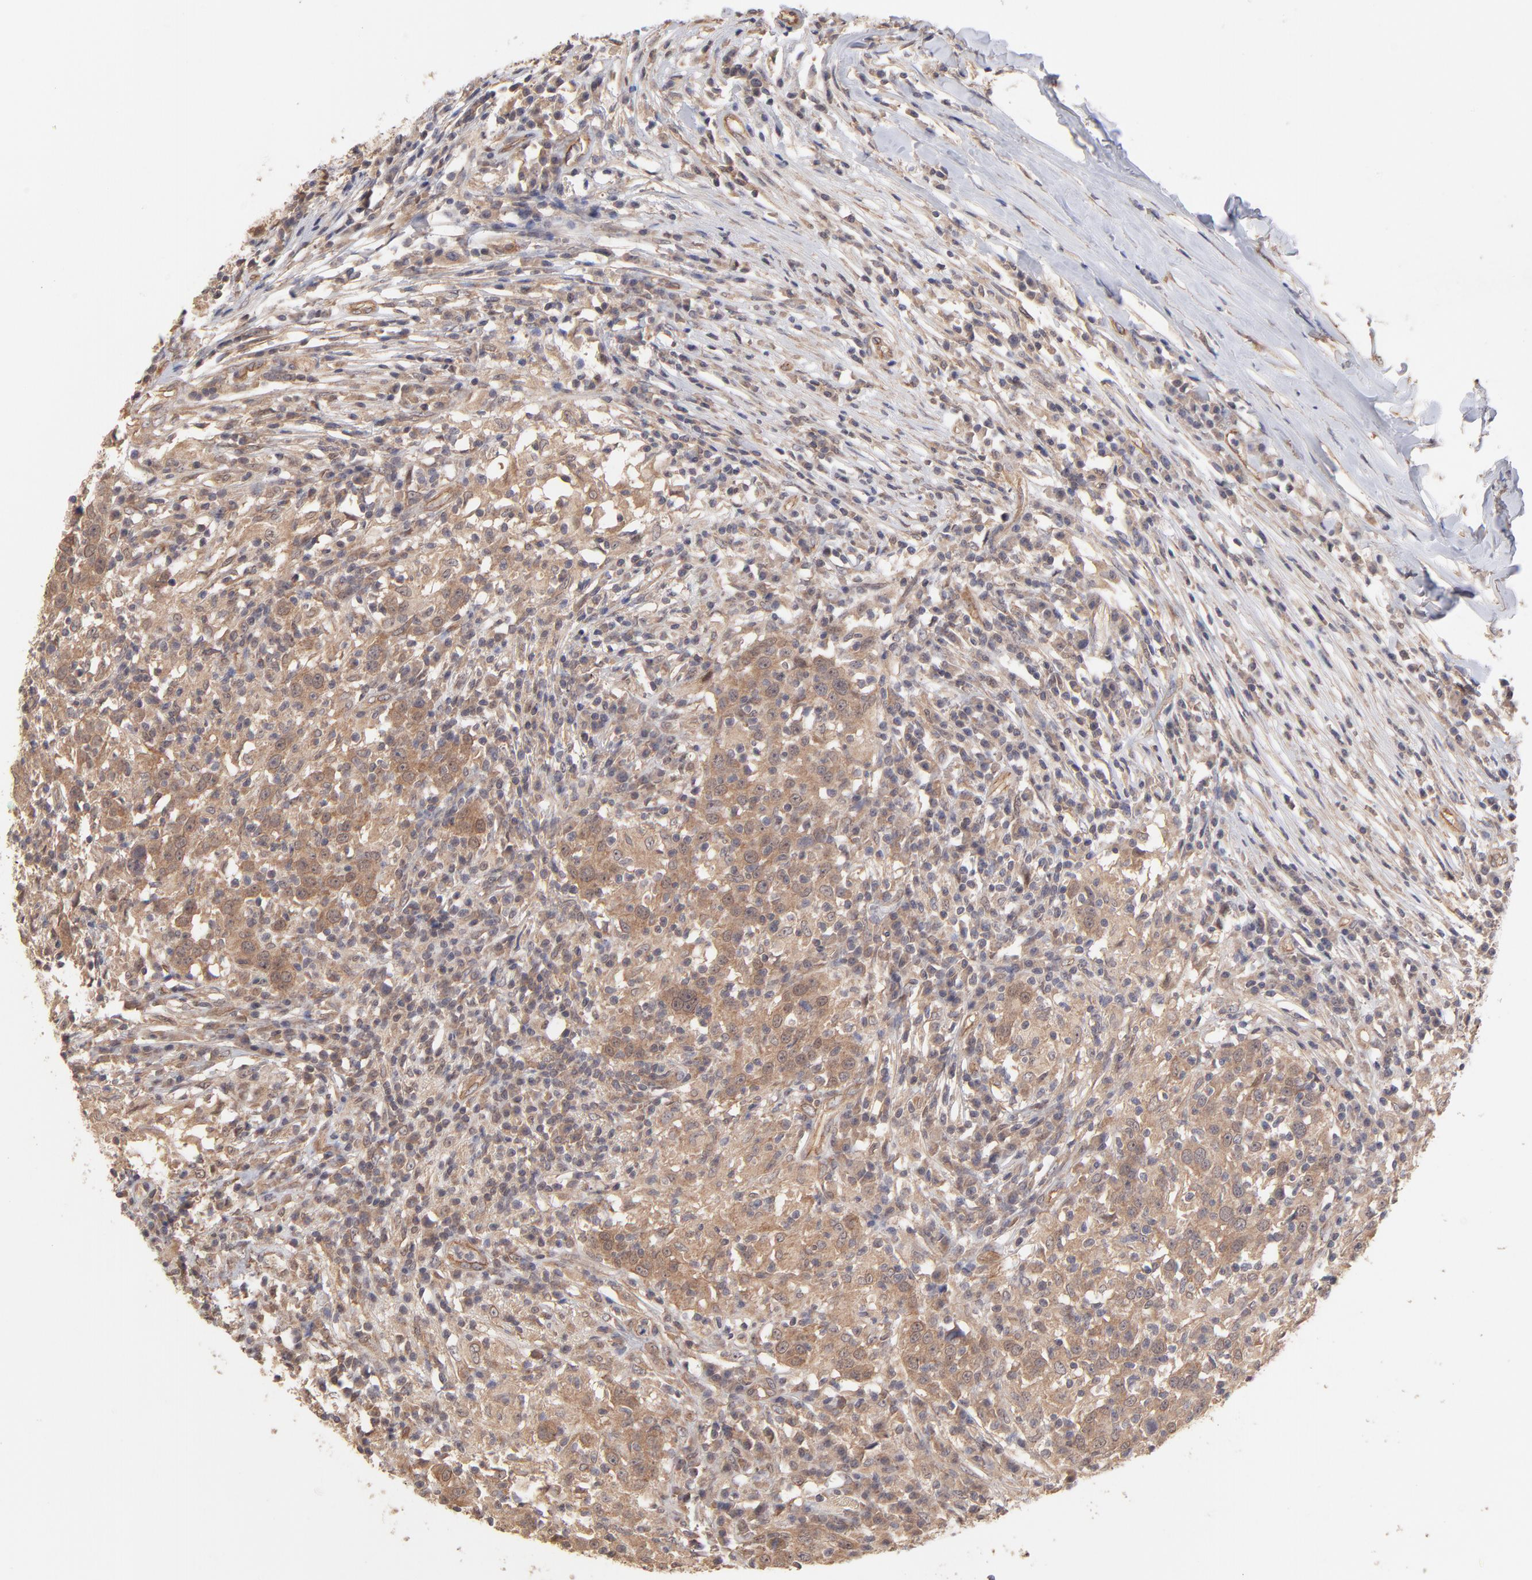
{"staining": {"intensity": "moderate", "quantity": ">75%", "location": "cytoplasmic/membranous"}, "tissue": "head and neck cancer", "cell_type": "Tumor cells", "image_type": "cancer", "snomed": [{"axis": "morphology", "description": "Adenocarcinoma, NOS"}, {"axis": "topography", "description": "Salivary gland"}, {"axis": "topography", "description": "Head-Neck"}], "caption": "A medium amount of moderate cytoplasmic/membranous expression is seen in about >75% of tumor cells in head and neck cancer (adenocarcinoma) tissue.", "gene": "STAP2", "patient": {"sex": "female", "age": 65}}